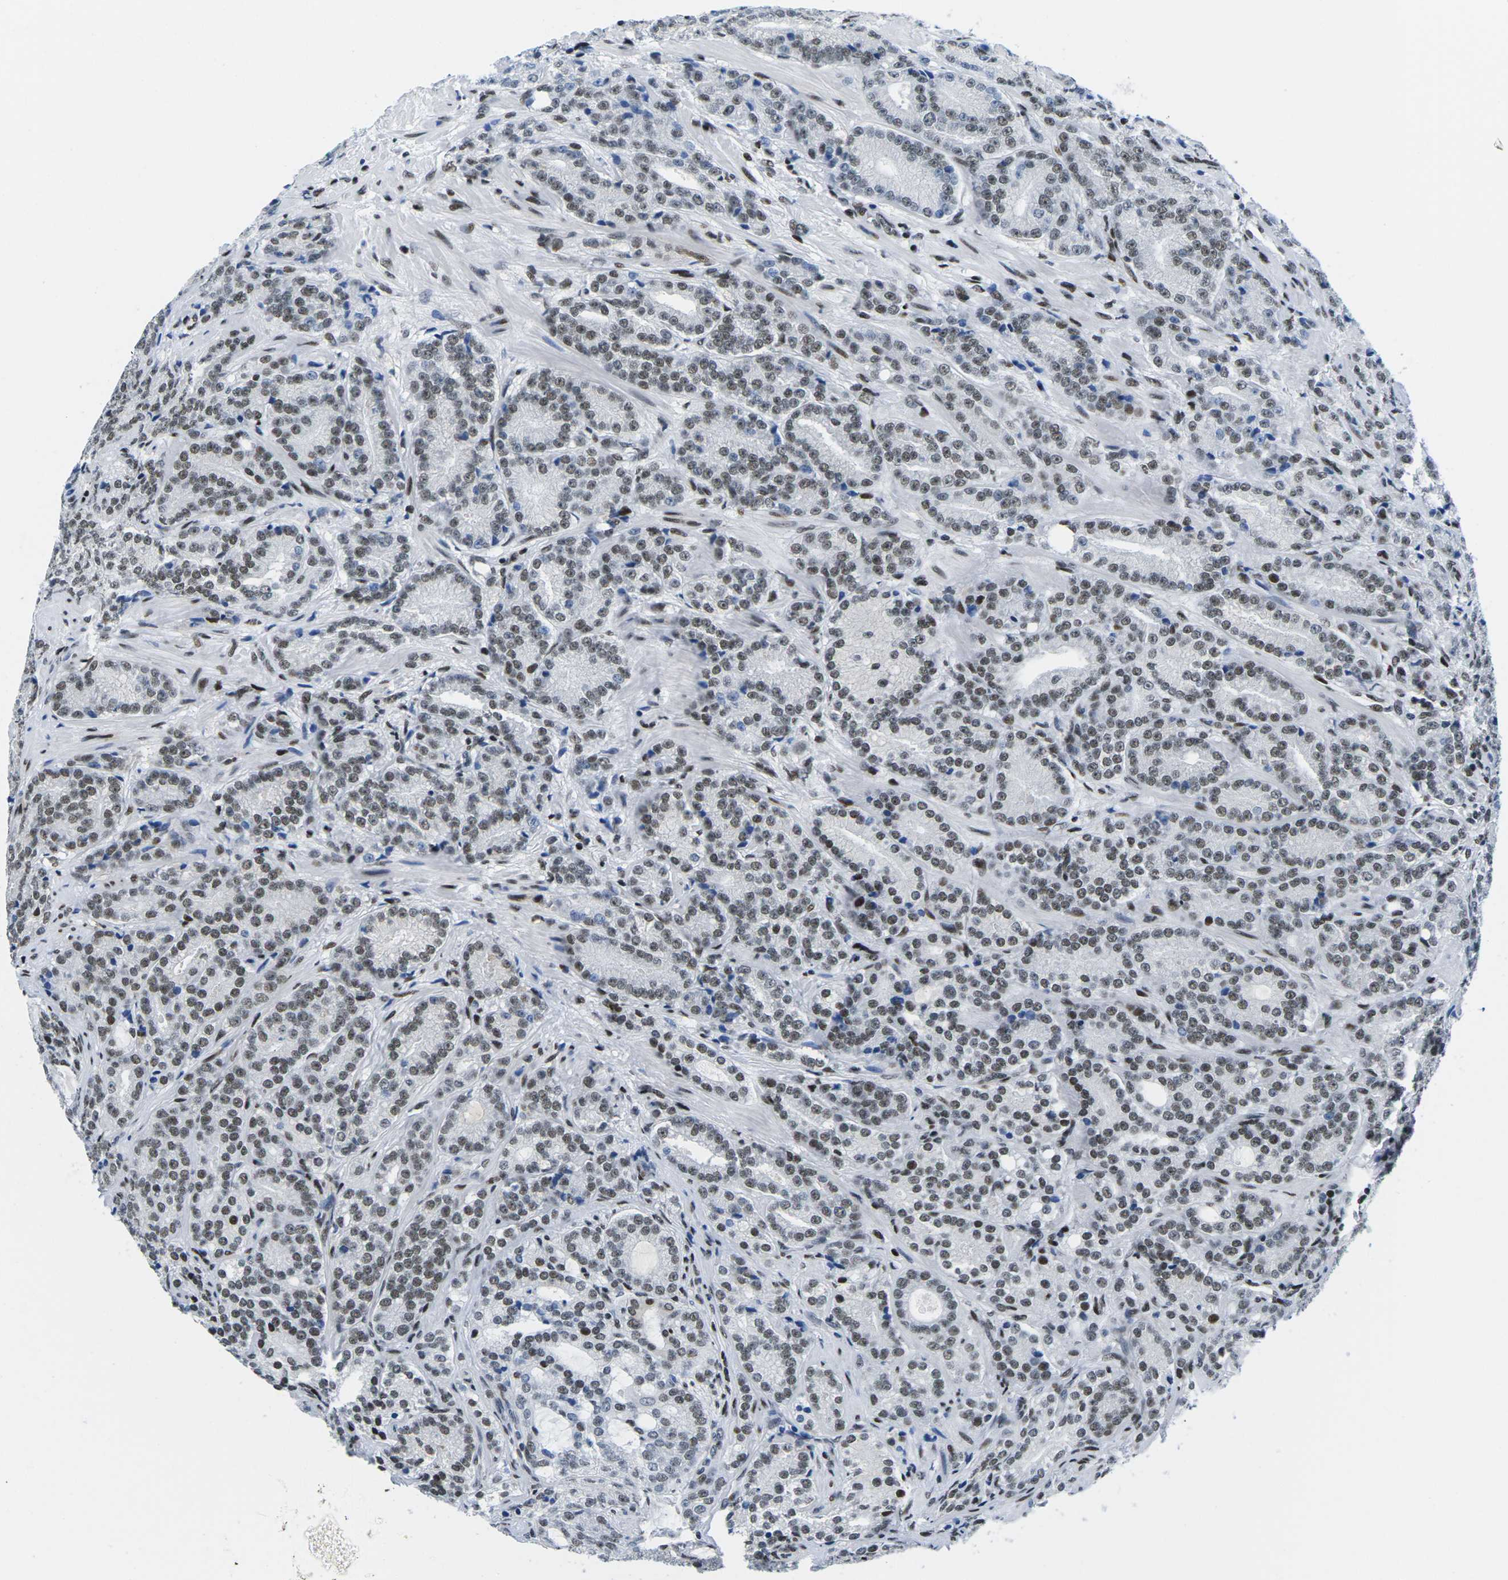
{"staining": {"intensity": "moderate", "quantity": ">75%", "location": "nuclear"}, "tissue": "prostate cancer", "cell_type": "Tumor cells", "image_type": "cancer", "snomed": [{"axis": "morphology", "description": "Adenocarcinoma, High grade"}, {"axis": "topography", "description": "Prostate"}], "caption": "There is medium levels of moderate nuclear expression in tumor cells of high-grade adenocarcinoma (prostate), as demonstrated by immunohistochemical staining (brown color).", "gene": "ATF1", "patient": {"sex": "male", "age": 61}}